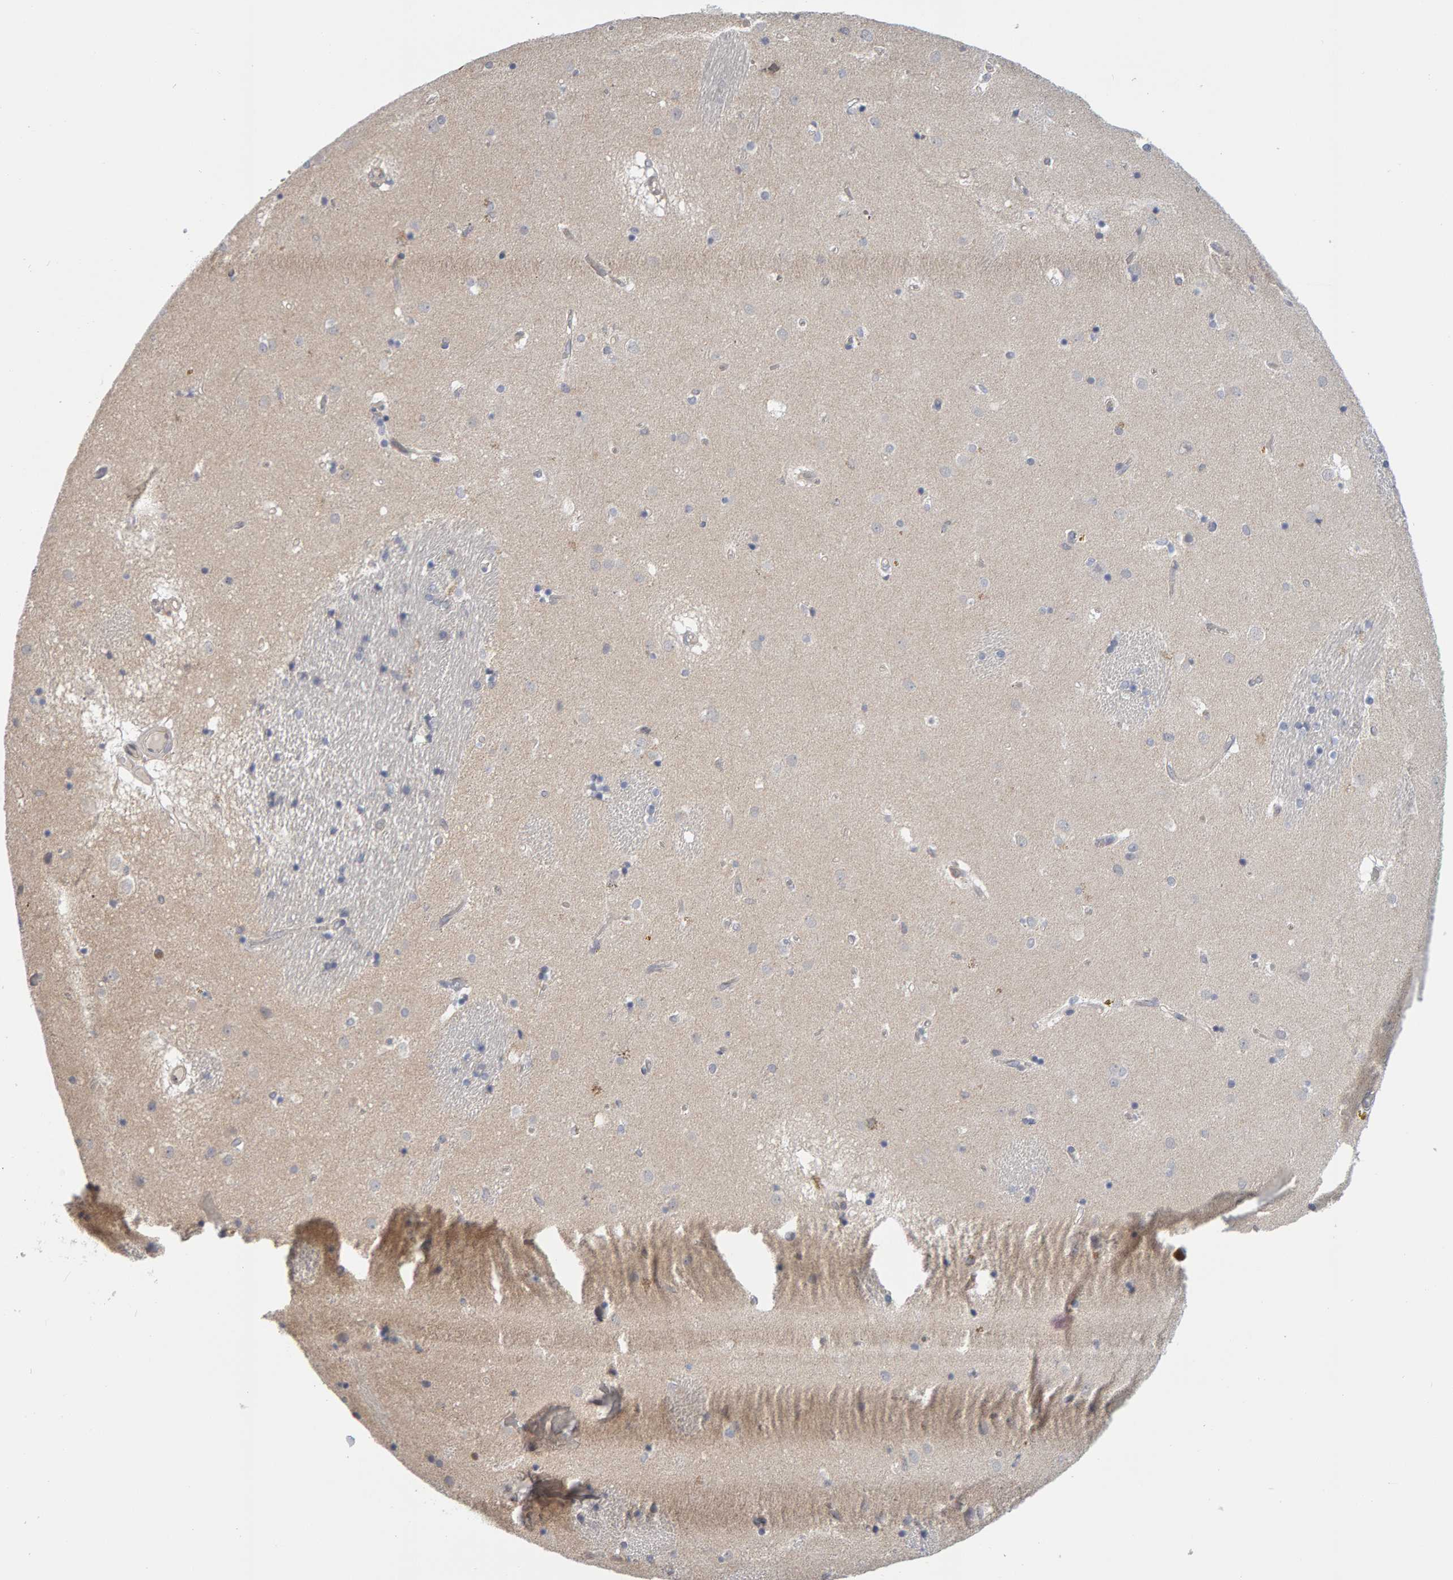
{"staining": {"intensity": "negative", "quantity": "none", "location": "none"}, "tissue": "caudate", "cell_type": "Glial cells", "image_type": "normal", "snomed": [{"axis": "morphology", "description": "Normal tissue, NOS"}, {"axis": "topography", "description": "Lateral ventricle wall"}], "caption": "Protein analysis of benign caudate demonstrates no significant staining in glial cells. (Stains: DAB (3,3'-diaminobenzidine) IHC with hematoxylin counter stain, Microscopy: brightfield microscopy at high magnification).", "gene": "MSRA", "patient": {"sex": "male", "age": 70}}